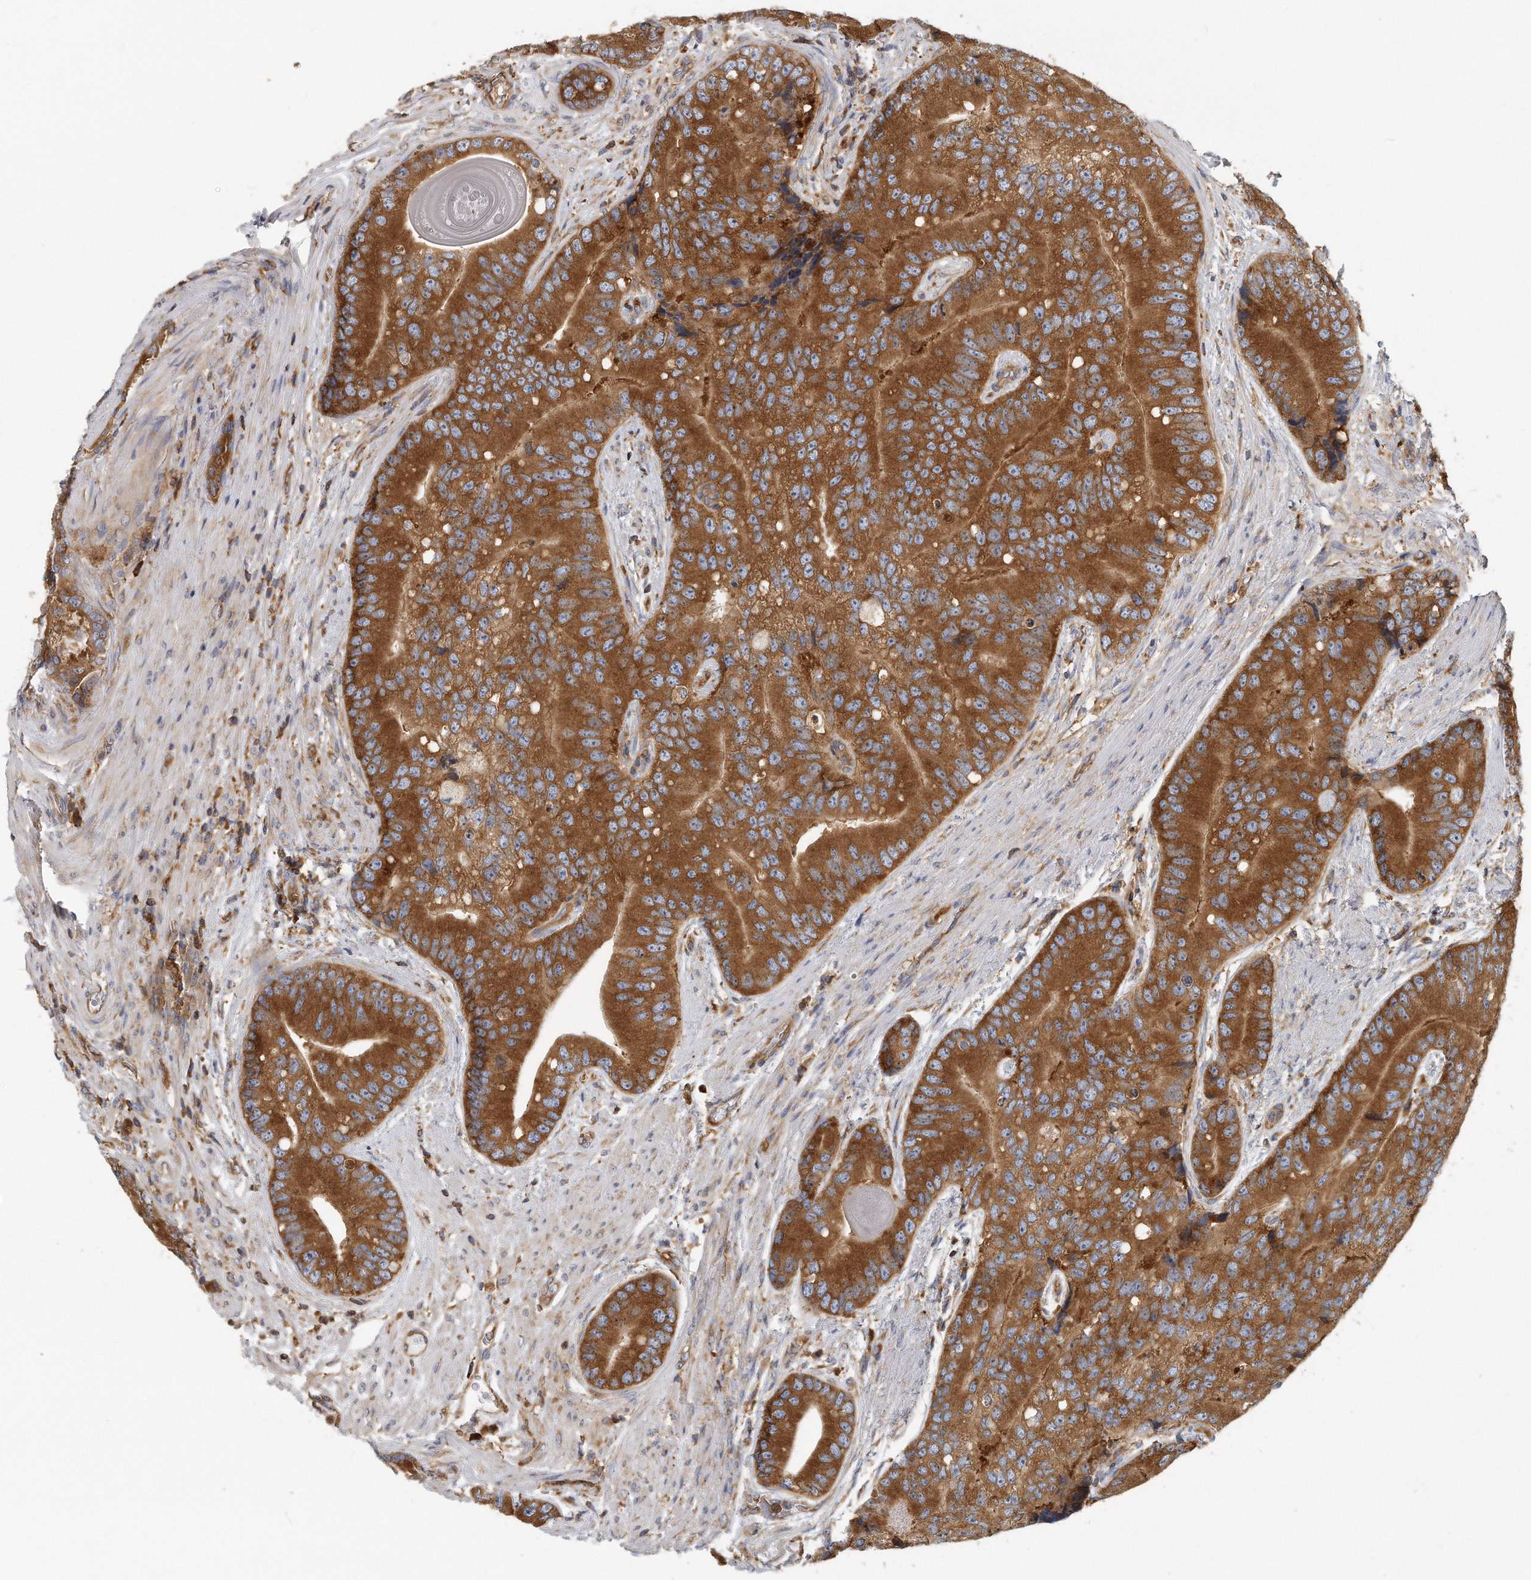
{"staining": {"intensity": "strong", "quantity": ">75%", "location": "cytoplasmic/membranous"}, "tissue": "prostate cancer", "cell_type": "Tumor cells", "image_type": "cancer", "snomed": [{"axis": "morphology", "description": "Adenocarcinoma, High grade"}, {"axis": "topography", "description": "Prostate"}], "caption": "Human prostate cancer (high-grade adenocarcinoma) stained with a brown dye reveals strong cytoplasmic/membranous positive expression in about >75% of tumor cells.", "gene": "EIF3I", "patient": {"sex": "male", "age": 70}}